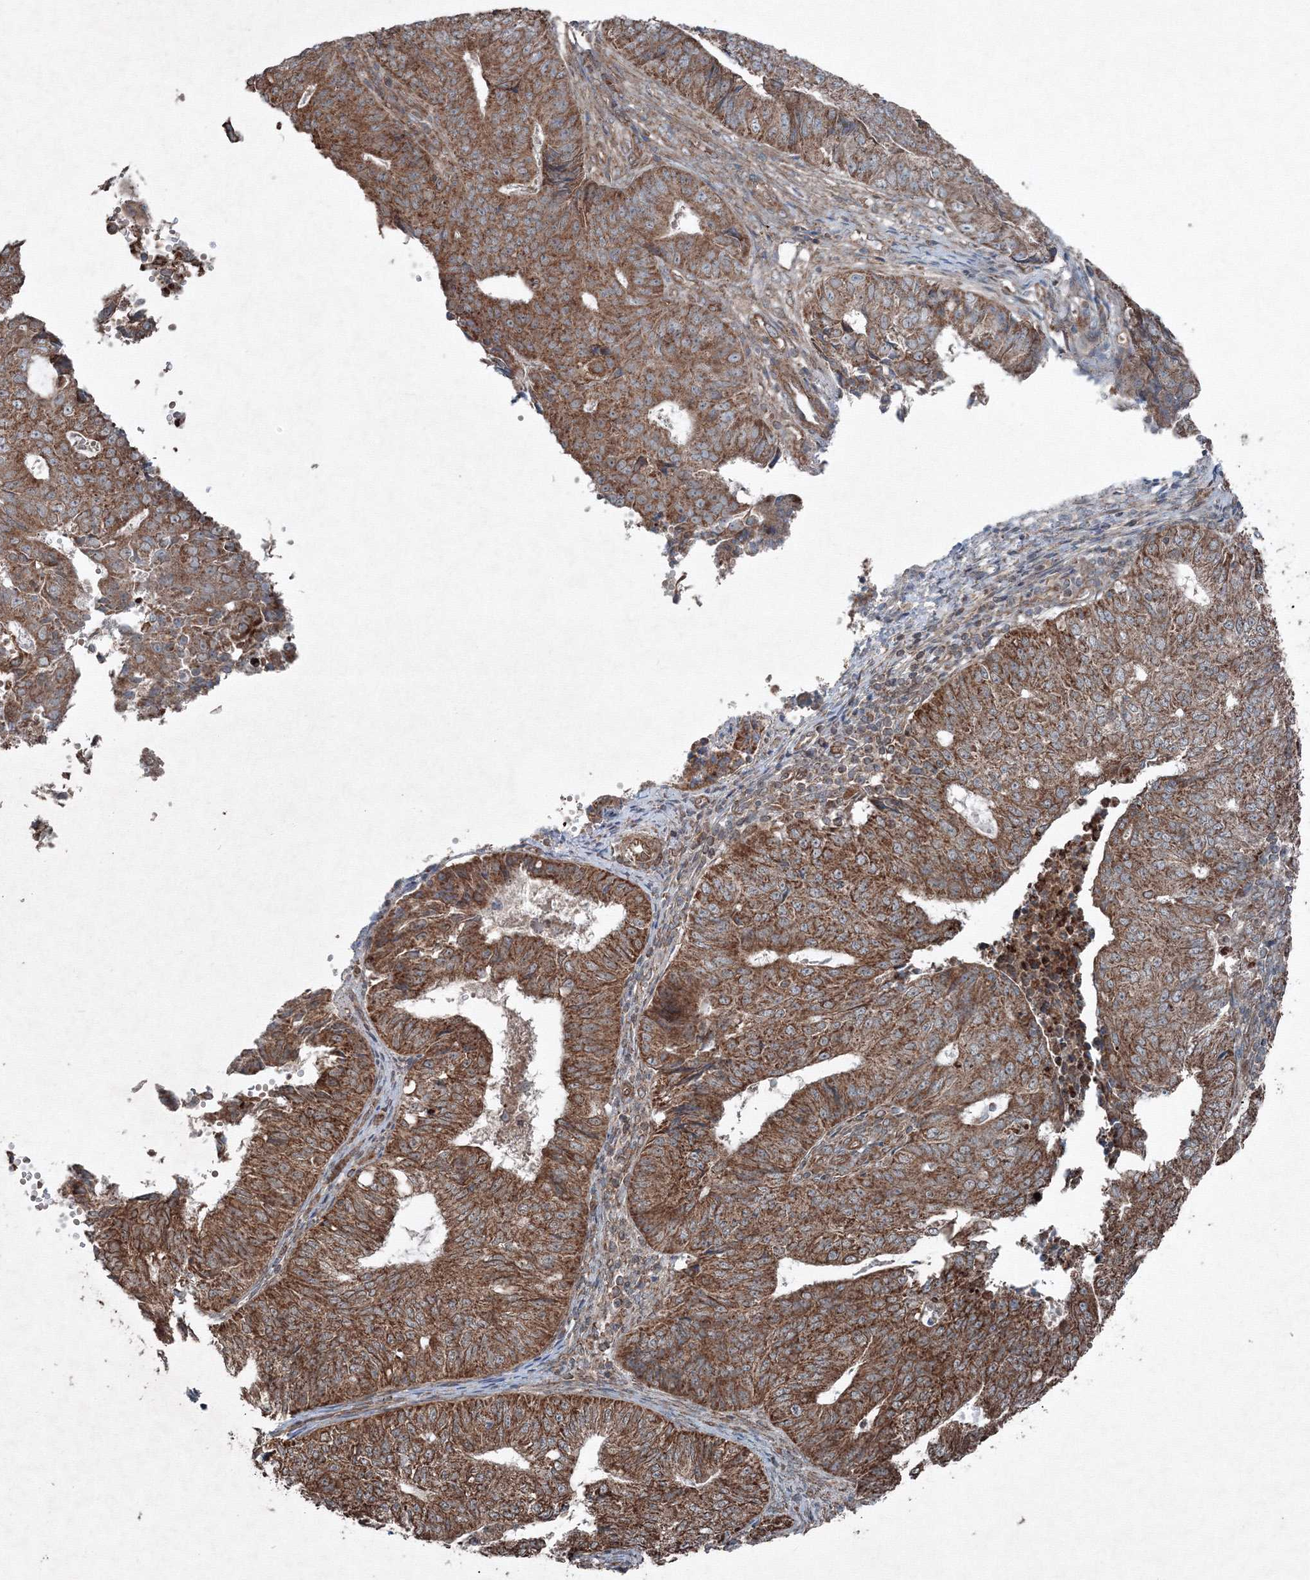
{"staining": {"intensity": "strong", "quantity": ">75%", "location": "cytoplasmic/membranous"}, "tissue": "endometrial cancer", "cell_type": "Tumor cells", "image_type": "cancer", "snomed": [{"axis": "morphology", "description": "Adenocarcinoma, NOS"}, {"axis": "topography", "description": "Endometrium"}], "caption": "Protein staining exhibits strong cytoplasmic/membranous expression in about >75% of tumor cells in endometrial cancer (adenocarcinoma).", "gene": "COPS7B", "patient": {"sex": "female", "age": 32}}